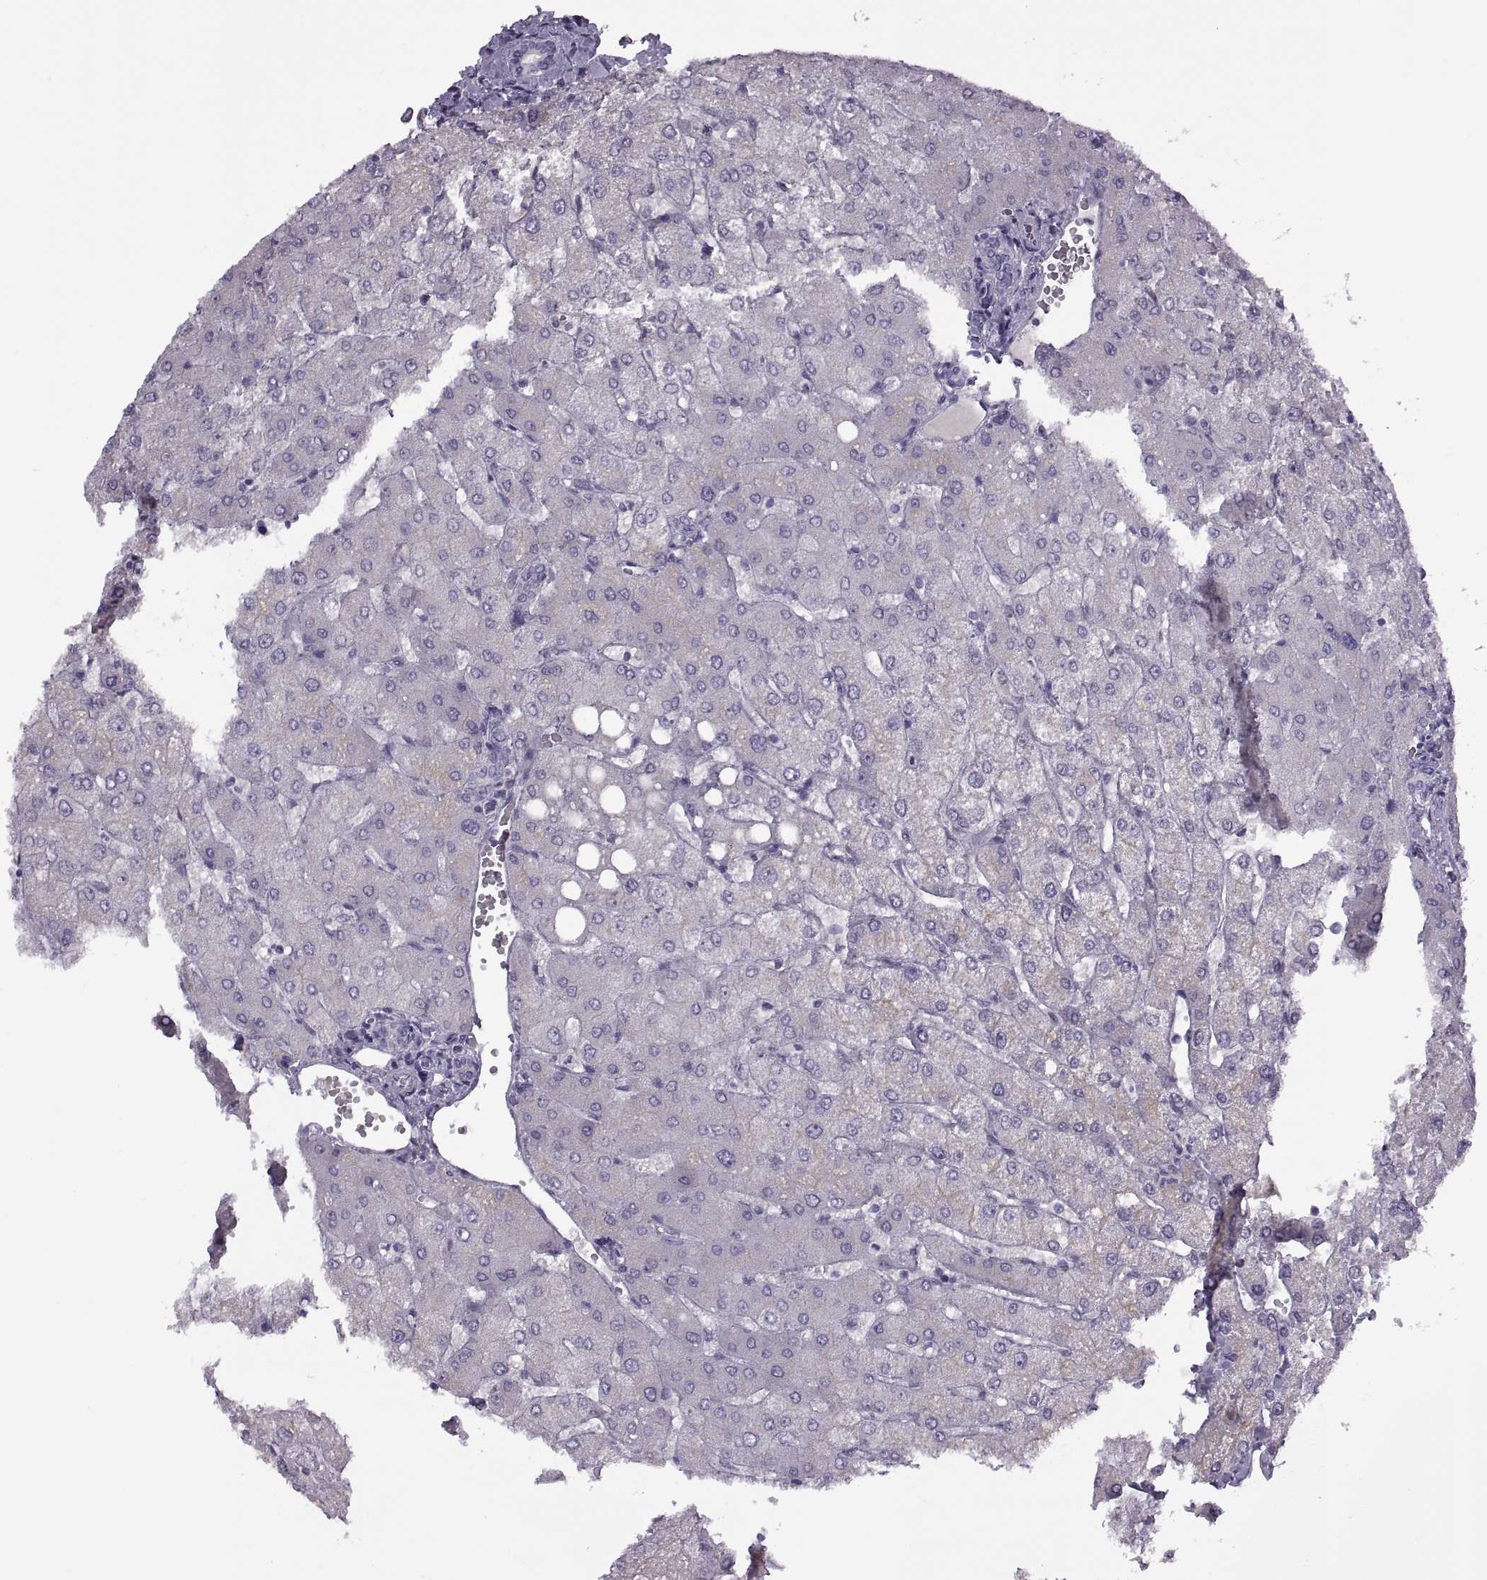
{"staining": {"intensity": "negative", "quantity": "none", "location": "none"}, "tissue": "liver", "cell_type": "Cholangiocytes", "image_type": "normal", "snomed": [{"axis": "morphology", "description": "Normal tissue, NOS"}, {"axis": "topography", "description": "Liver"}], "caption": "Cholangiocytes show no significant positivity in normal liver. (DAB (3,3'-diaminobenzidine) IHC, high magnification).", "gene": "RSPH6A", "patient": {"sex": "female", "age": 54}}